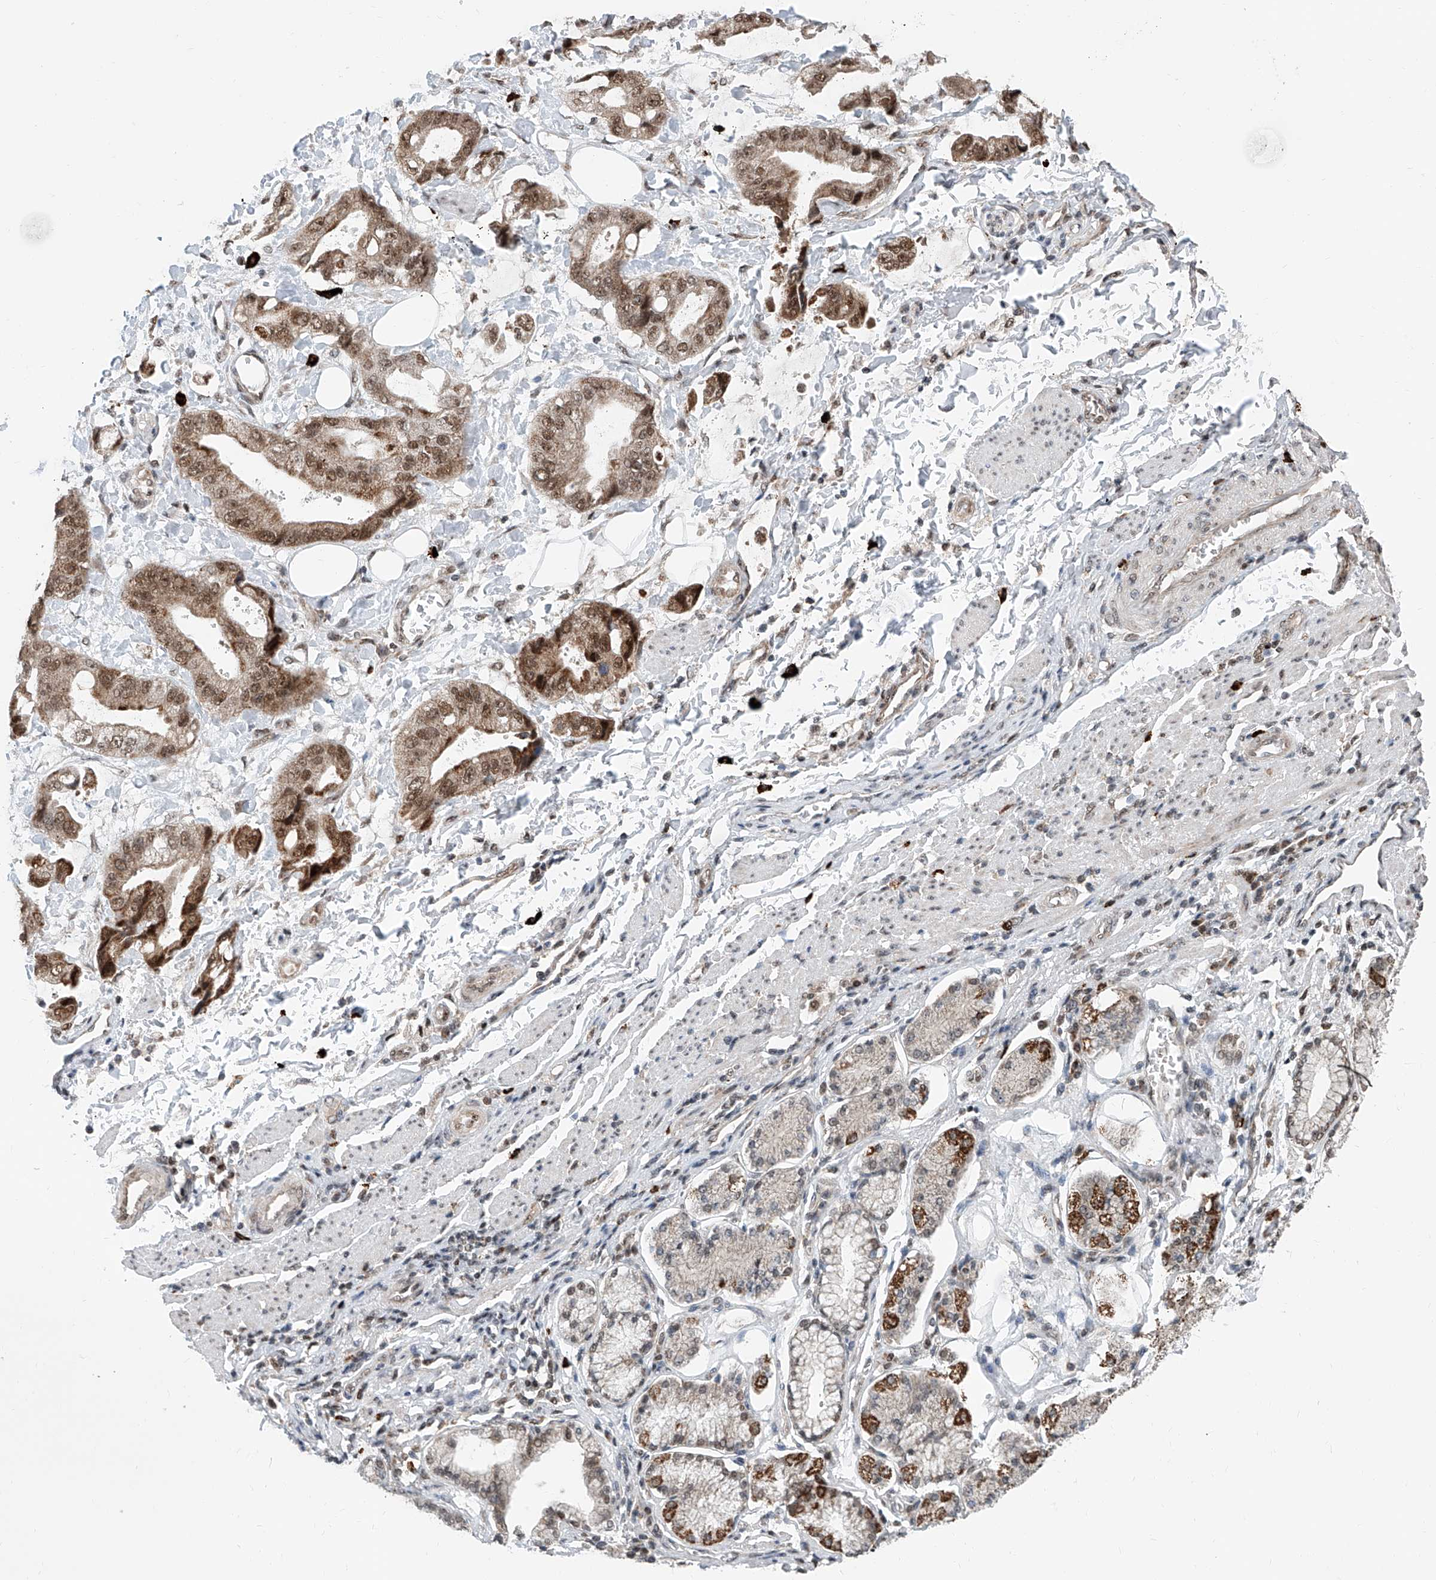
{"staining": {"intensity": "moderate", "quantity": ">75%", "location": "cytoplasmic/membranous,nuclear"}, "tissue": "stomach cancer", "cell_type": "Tumor cells", "image_type": "cancer", "snomed": [{"axis": "morphology", "description": "Adenocarcinoma, NOS"}, {"axis": "topography", "description": "Stomach"}], "caption": "Immunohistochemical staining of human stomach cancer (adenocarcinoma) displays moderate cytoplasmic/membranous and nuclear protein expression in about >75% of tumor cells. Nuclei are stained in blue.", "gene": "SDE2", "patient": {"sex": "male", "age": 62}}